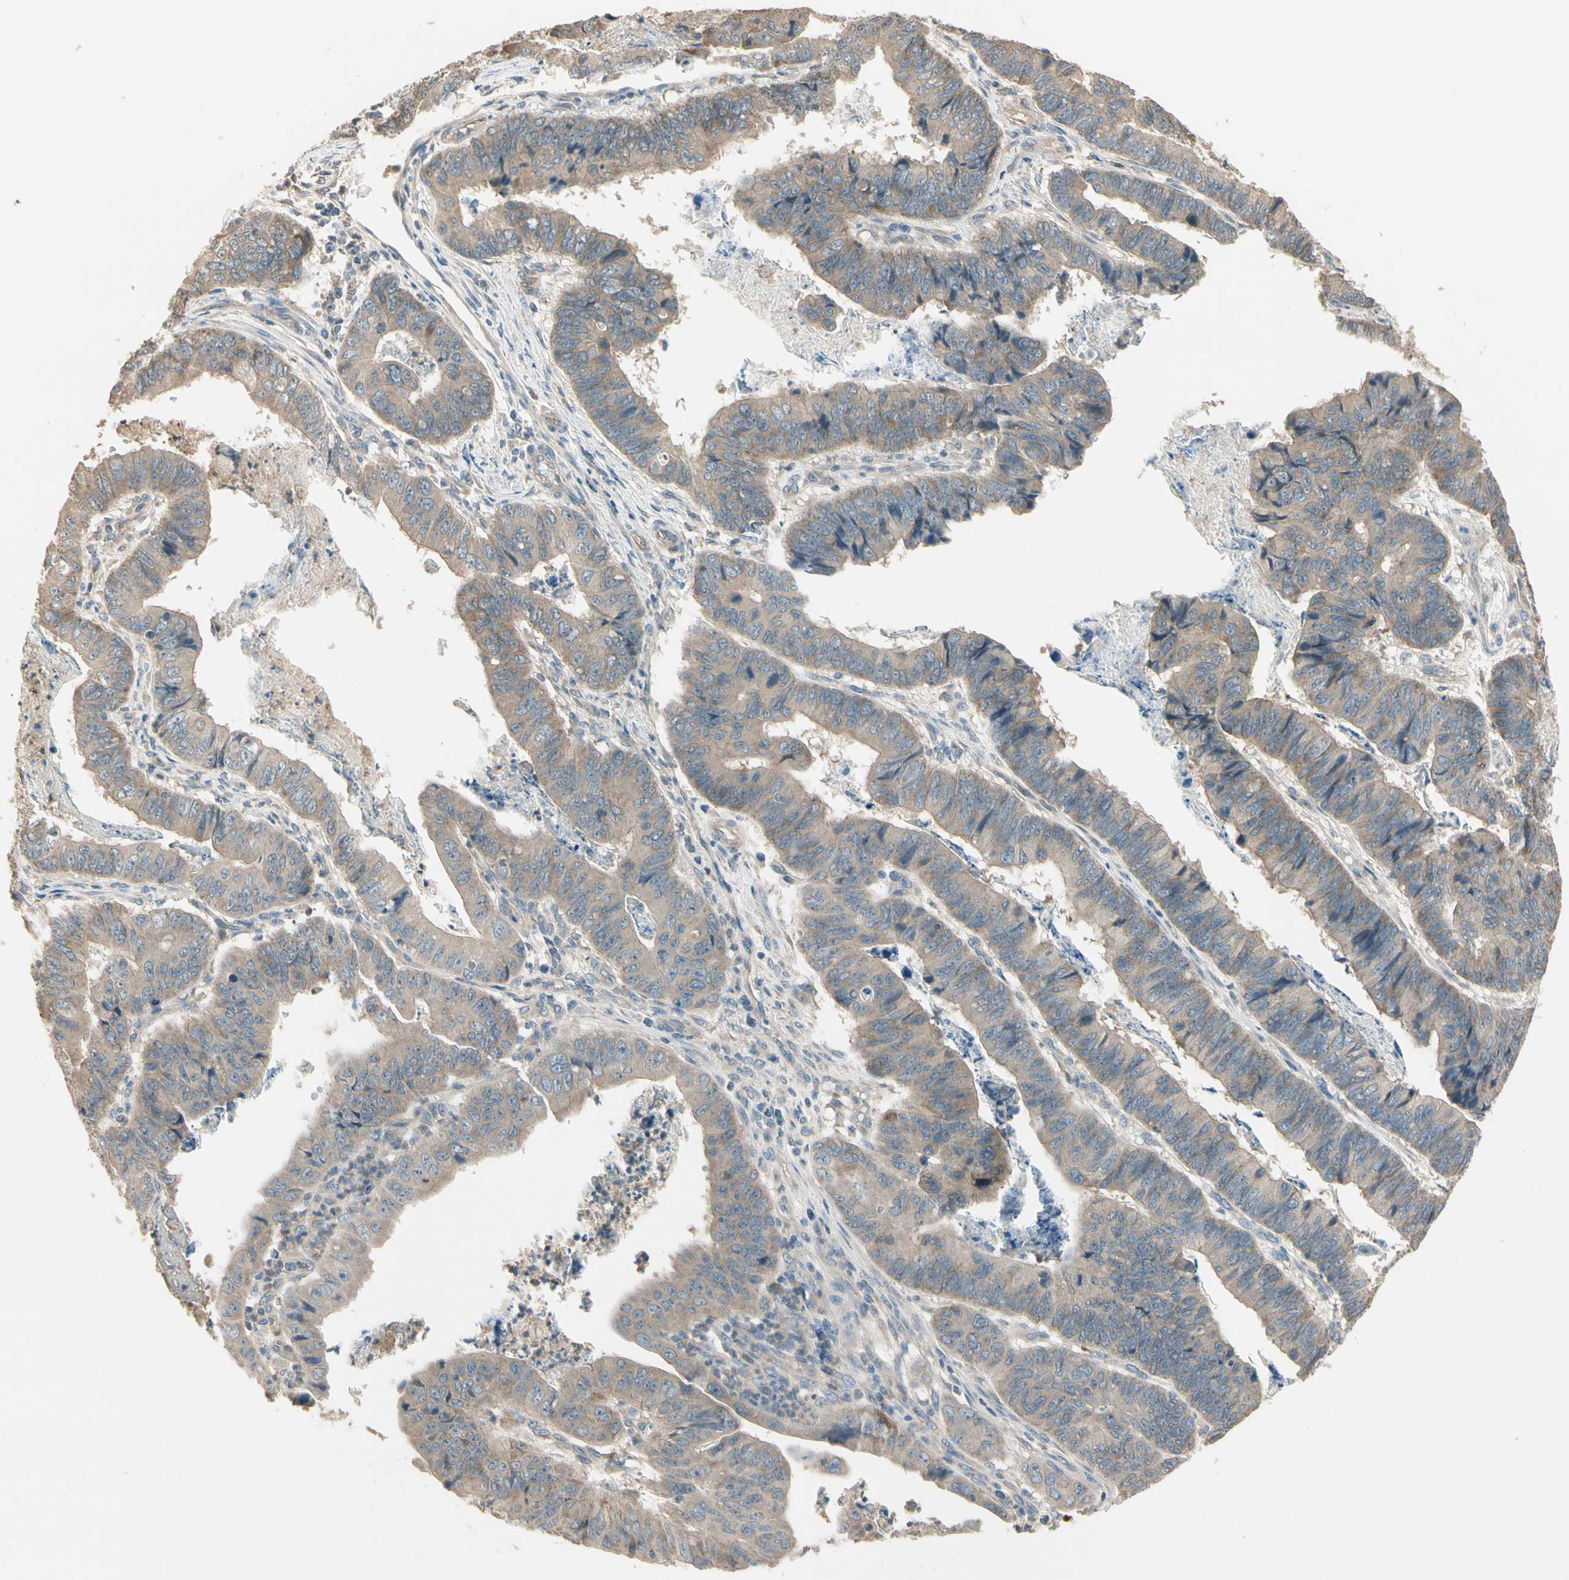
{"staining": {"intensity": "weak", "quantity": ">75%", "location": "cytoplasmic/membranous"}, "tissue": "stomach cancer", "cell_type": "Tumor cells", "image_type": "cancer", "snomed": [{"axis": "morphology", "description": "Adenocarcinoma, NOS"}, {"axis": "topography", "description": "Stomach, lower"}], "caption": "Immunohistochemistry (IHC) of stomach adenocarcinoma displays low levels of weak cytoplasmic/membranous staining in about >75% of tumor cells. The protein of interest is stained brown, and the nuclei are stained in blue (DAB (3,3'-diaminobenzidine) IHC with brightfield microscopy, high magnification).", "gene": "TNFRSF21", "patient": {"sex": "male", "age": 77}}